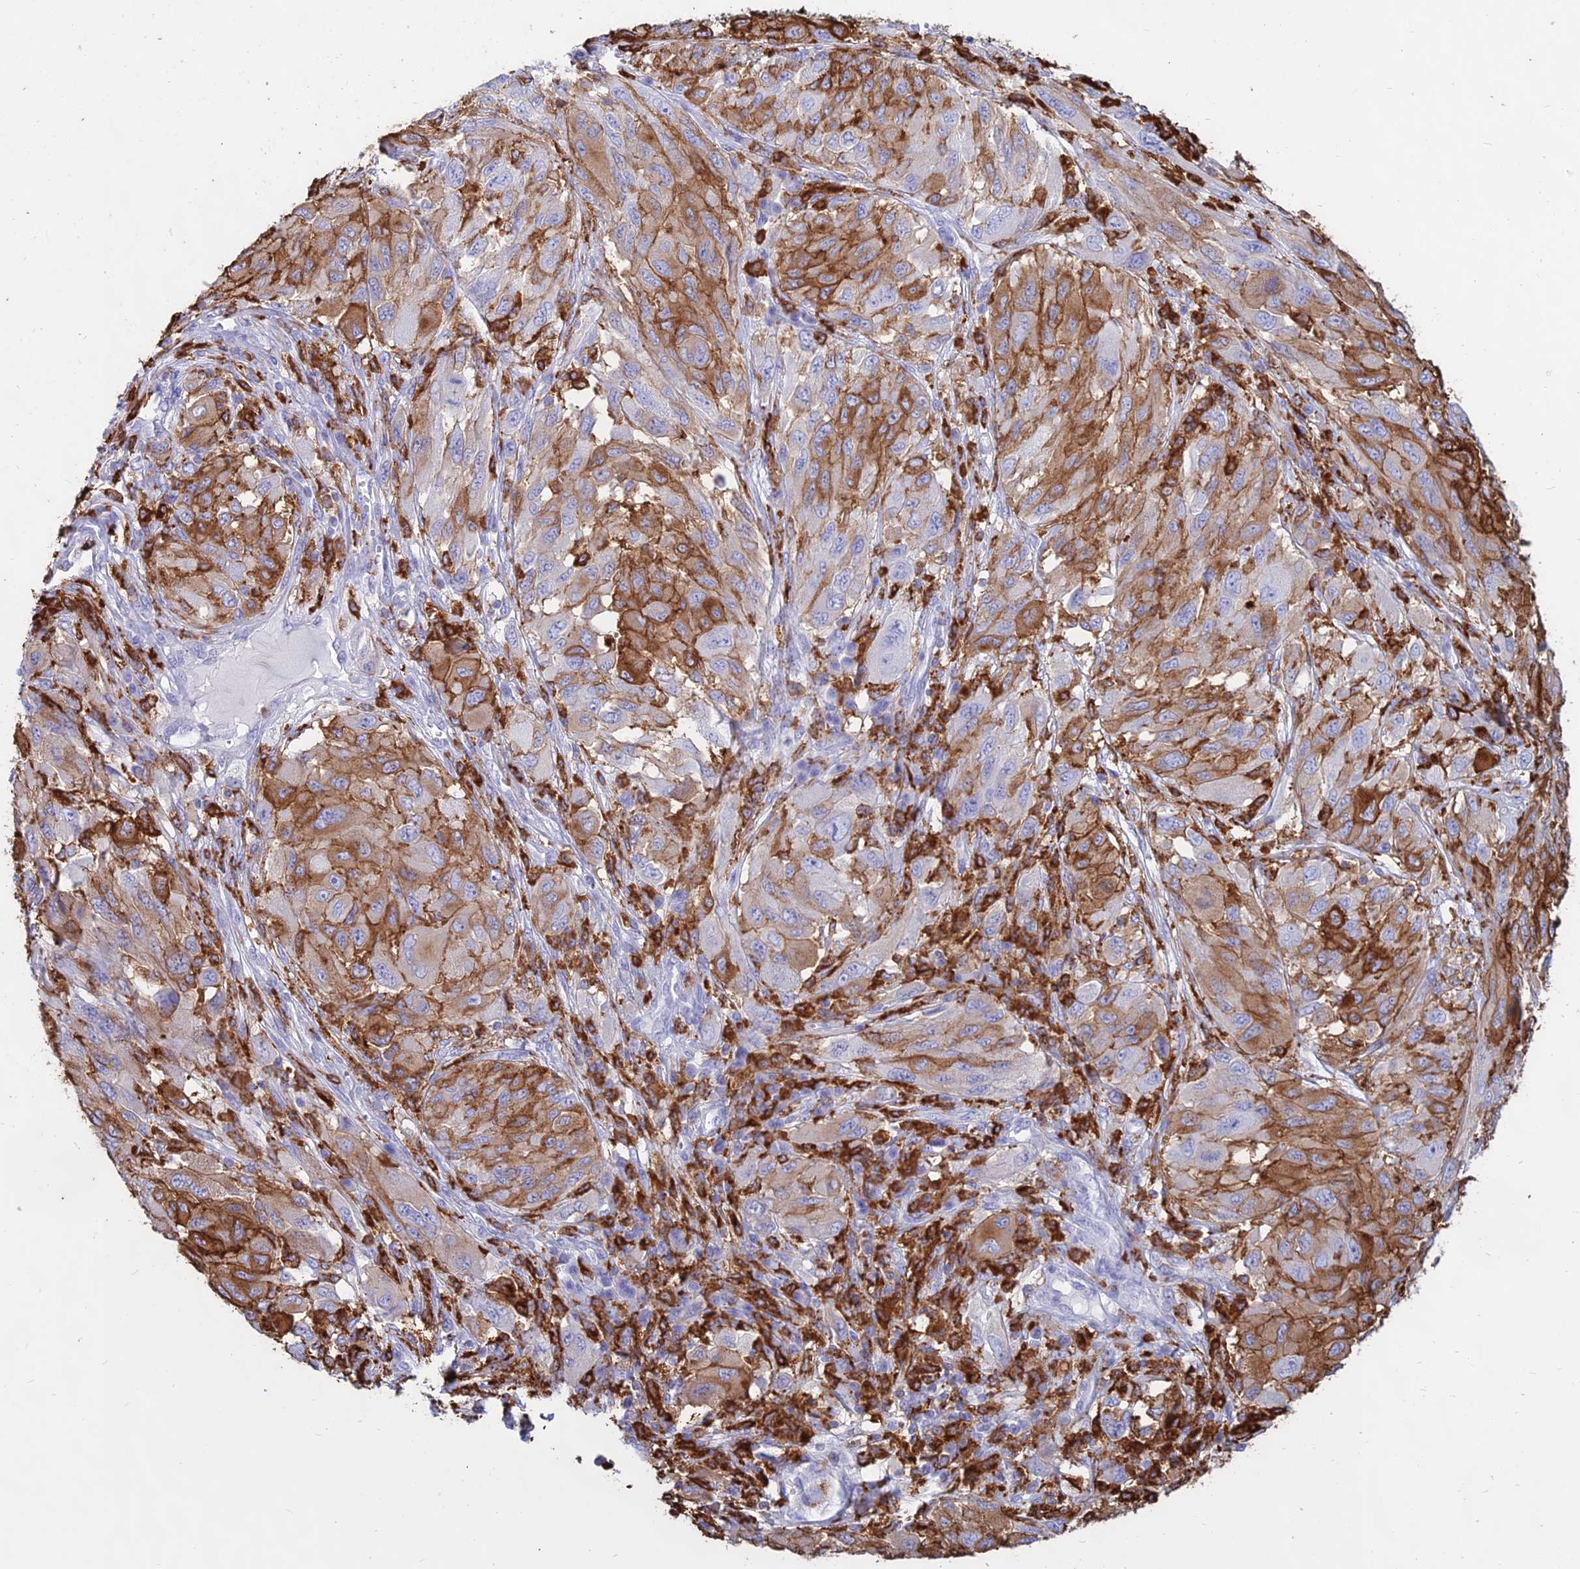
{"staining": {"intensity": "moderate", "quantity": "25%-75%", "location": "cytoplasmic/membranous"}, "tissue": "melanoma", "cell_type": "Tumor cells", "image_type": "cancer", "snomed": [{"axis": "morphology", "description": "Malignant melanoma, NOS"}, {"axis": "topography", "description": "Skin"}], "caption": "Immunohistochemistry (IHC) (DAB (3,3'-diaminobenzidine)) staining of human malignant melanoma demonstrates moderate cytoplasmic/membranous protein staining in approximately 25%-75% of tumor cells.", "gene": "HLA-DRB1", "patient": {"sex": "female", "age": 91}}